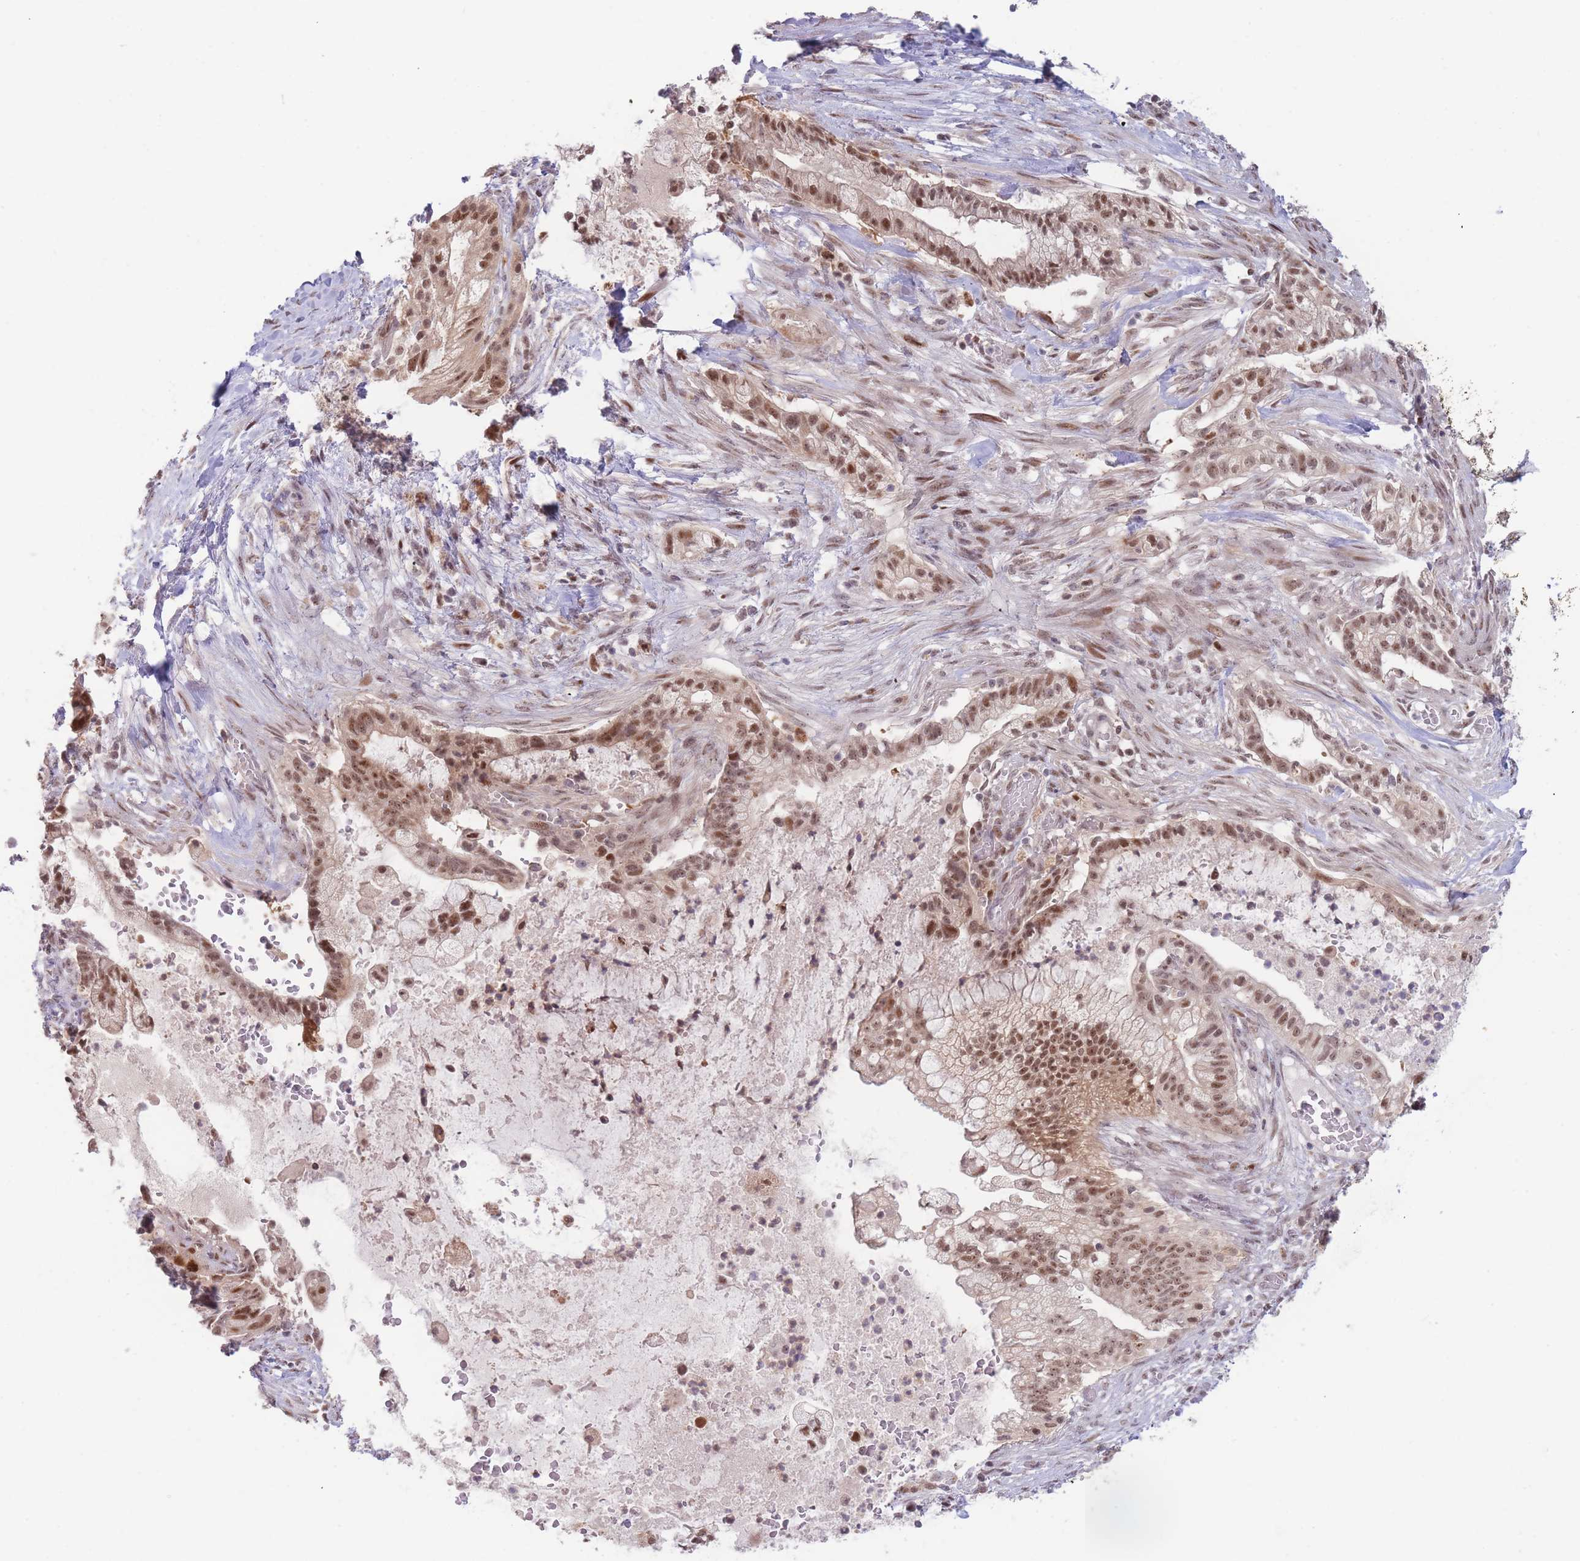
{"staining": {"intensity": "moderate", "quantity": ">75%", "location": "cytoplasmic/membranous,nuclear"}, "tissue": "pancreatic cancer", "cell_type": "Tumor cells", "image_type": "cancer", "snomed": [{"axis": "morphology", "description": "Adenocarcinoma, NOS"}, {"axis": "topography", "description": "Pancreas"}], "caption": "An image of adenocarcinoma (pancreatic) stained for a protein shows moderate cytoplasmic/membranous and nuclear brown staining in tumor cells.", "gene": "DEAF1", "patient": {"sex": "male", "age": 44}}